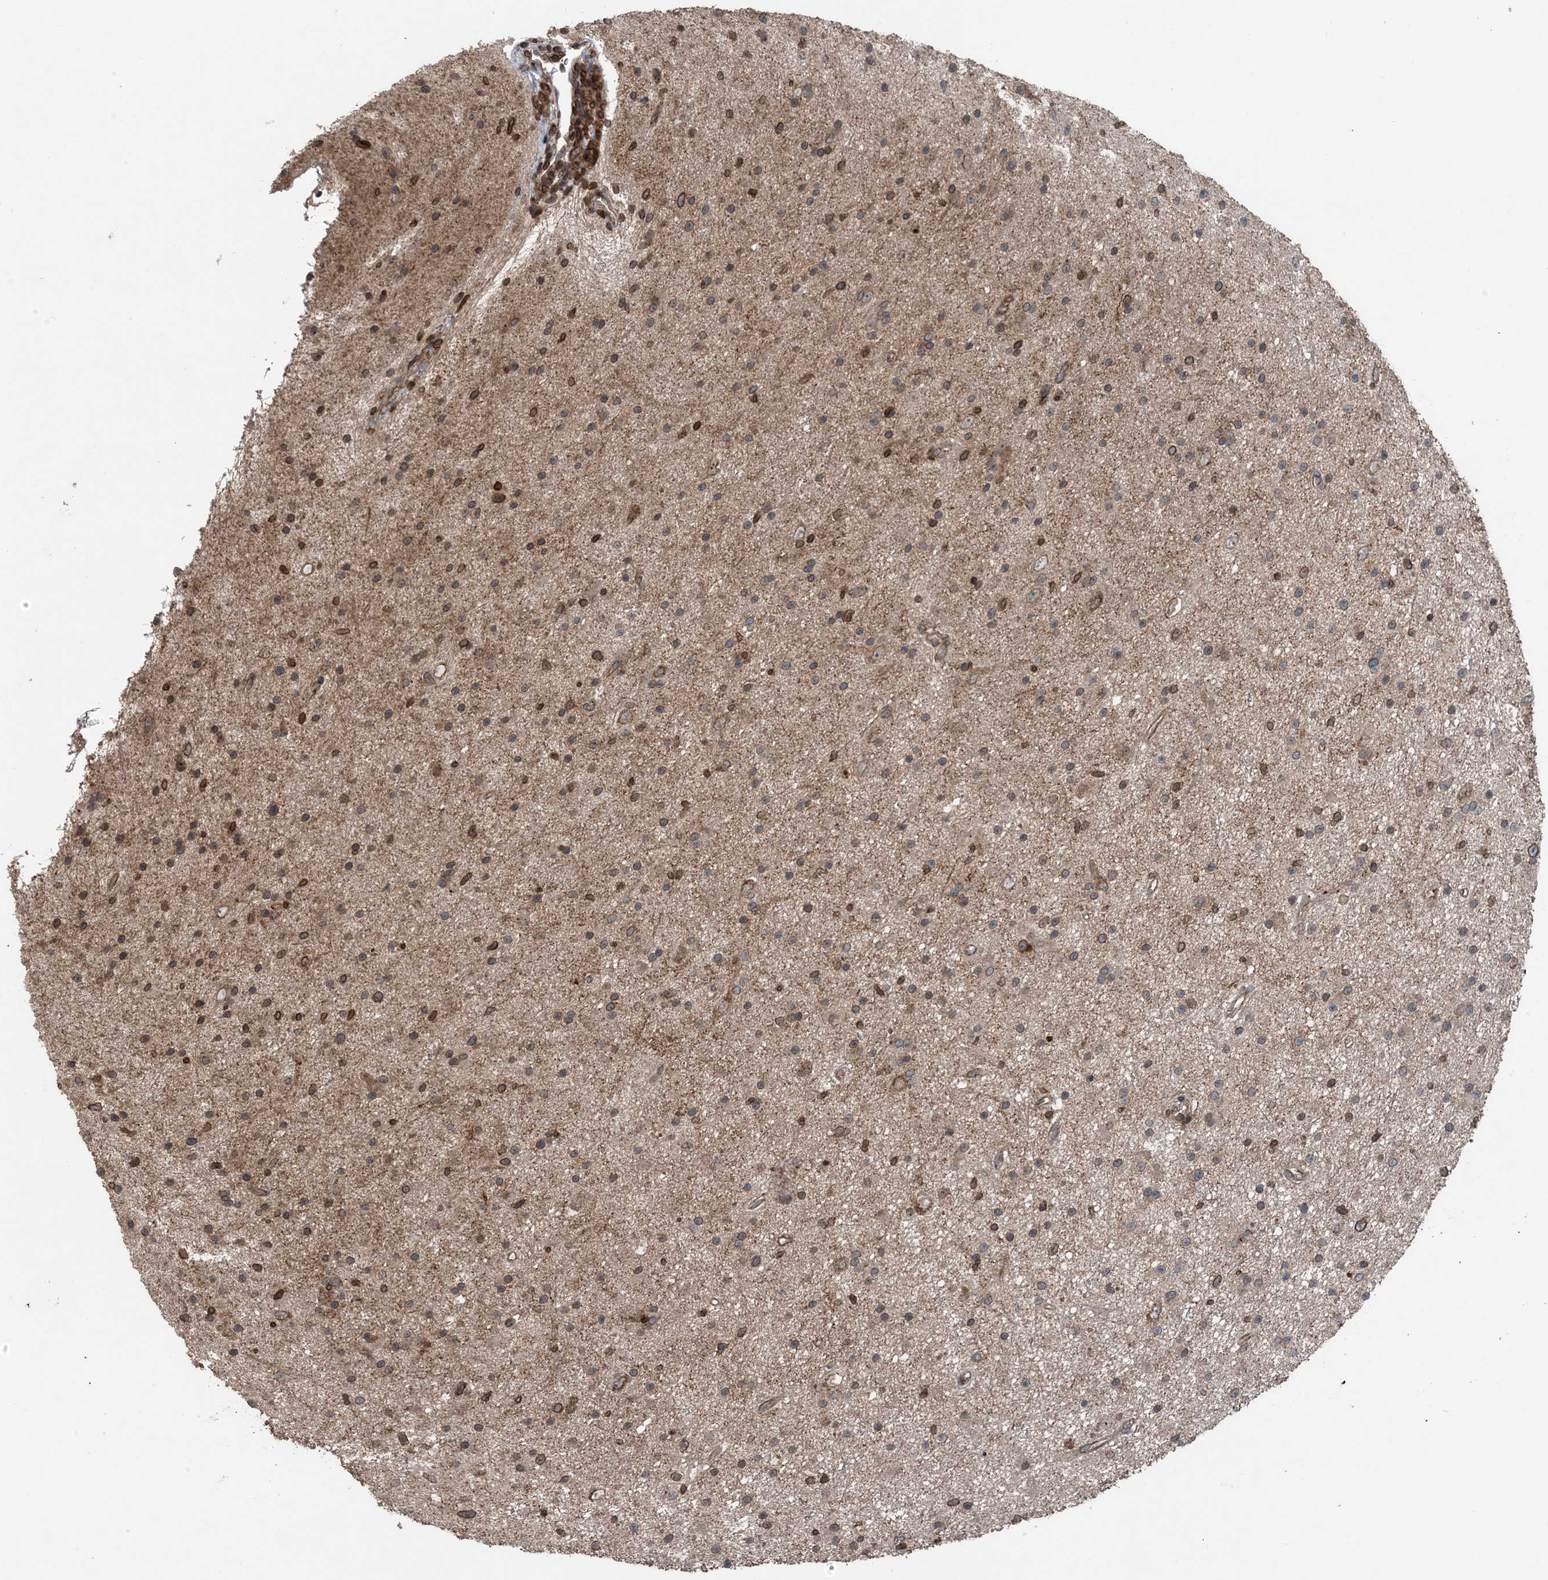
{"staining": {"intensity": "moderate", "quantity": "25%-75%", "location": "cytoplasmic/membranous,nuclear"}, "tissue": "glioma", "cell_type": "Tumor cells", "image_type": "cancer", "snomed": [{"axis": "morphology", "description": "Glioma, malignant, Low grade"}, {"axis": "topography", "description": "Cerebral cortex"}], "caption": "Immunohistochemical staining of glioma exhibits medium levels of moderate cytoplasmic/membranous and nuclear positivity in approximately 25%-75% of tumor cells. Ihc stains the protein in brown and the nuclei are stained blue.", "gene": "ZFAND2B", "patient": {"sex": "female", "age": 39}}